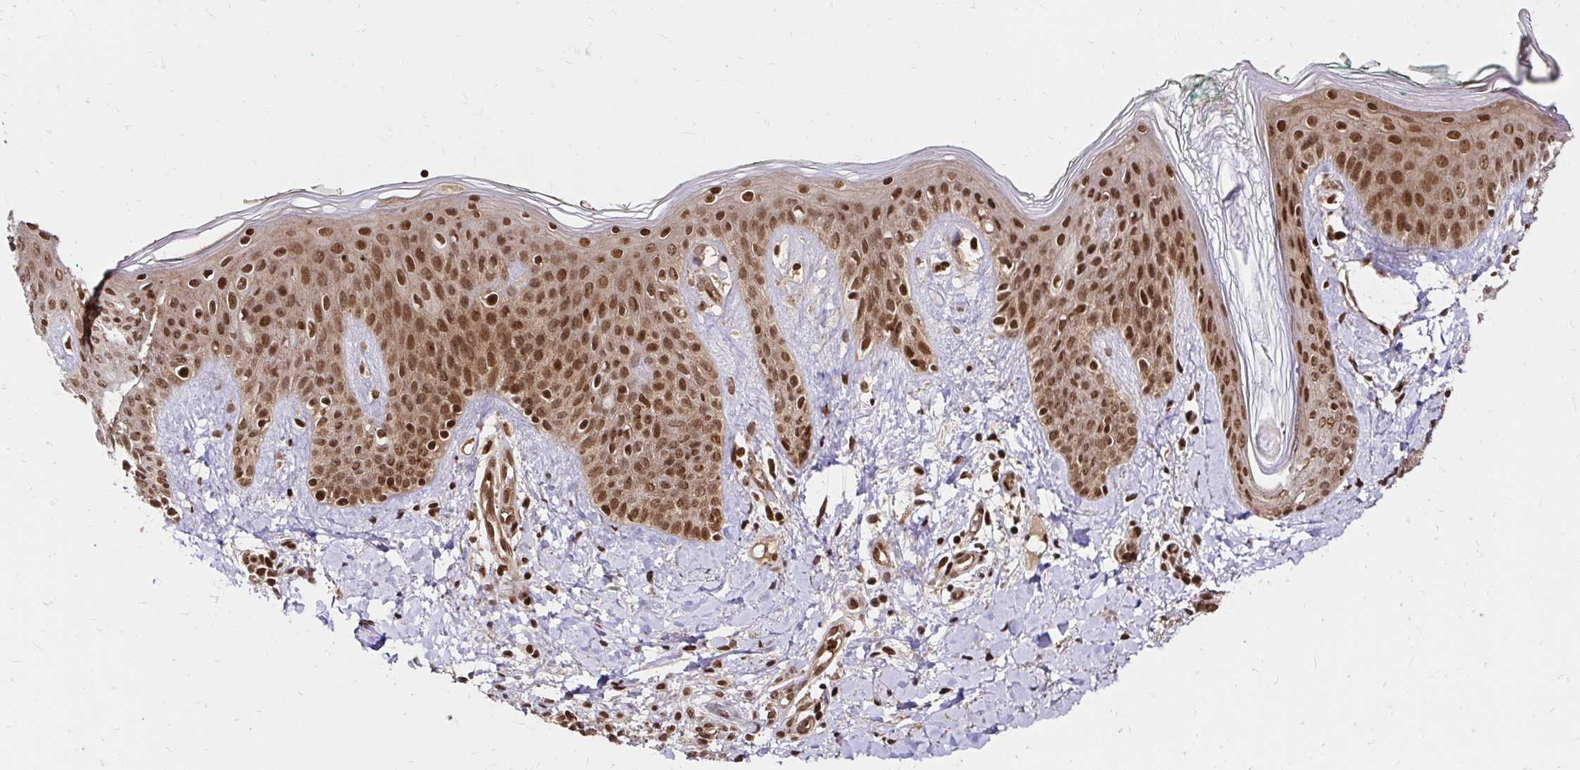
{"staining": {"intensity": "strong", "quantity": ">75%", "location": "nuclear"}, "tissue": "skin", "cell_type": "Fibroblasts", "image_type": "normal", "snomed": [{"axis": "morphology", "description": "Normal tissue, NOS"}, {"axis": "topography", "description": "Skin"}], "caption": "A high-resolution micrograph shows immunohistochemistry staining of unremarkable skin, which demonstrates strong nuclear positivity in approximately >75% of fibroblasts.", "gene": "GLYR1", "patient": {"sex": "male", "age": 16}}